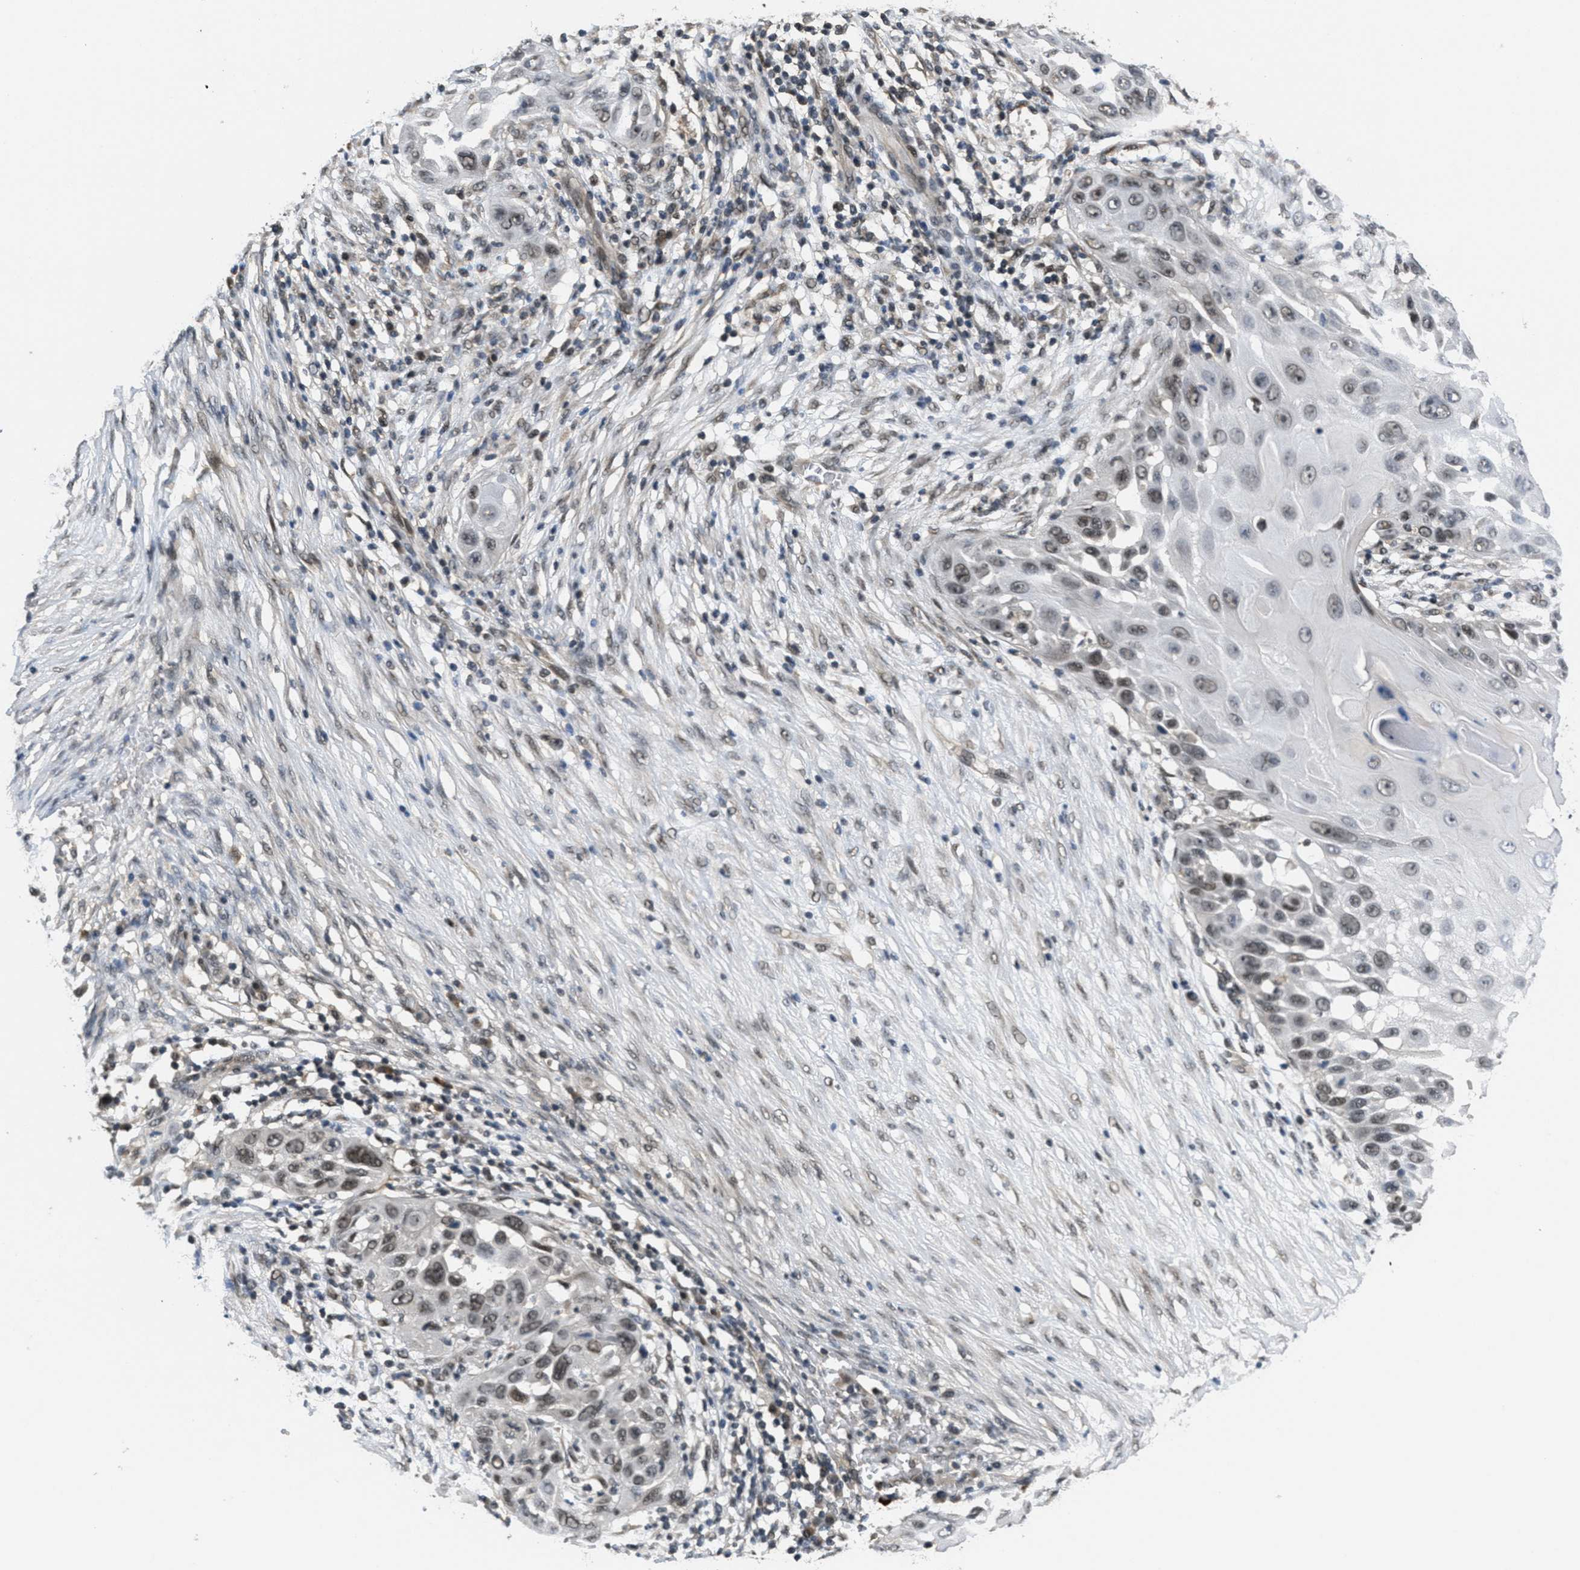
{"staining": {"intensity": "moderate", "quantity": ">75%", "location": "nuclear"}, "tissue": "skin cancer", "cell_type": "Tumor cells", "image_type": "cancer", "snomed": [{"axis": "morphology", "description": "Squamous cell carcinoma, NOS"}, {"axis": "topography", "description": "Skin"}], "caption": "There is medium levels of moderate nuclear positivity in tumor cells of skin cancer (squamous cell carcinoma), as demonstrated by immunohistochemical staining (brown color).", "gene": "CUL4B", "patient": {"sex": "female", "age": 44}}